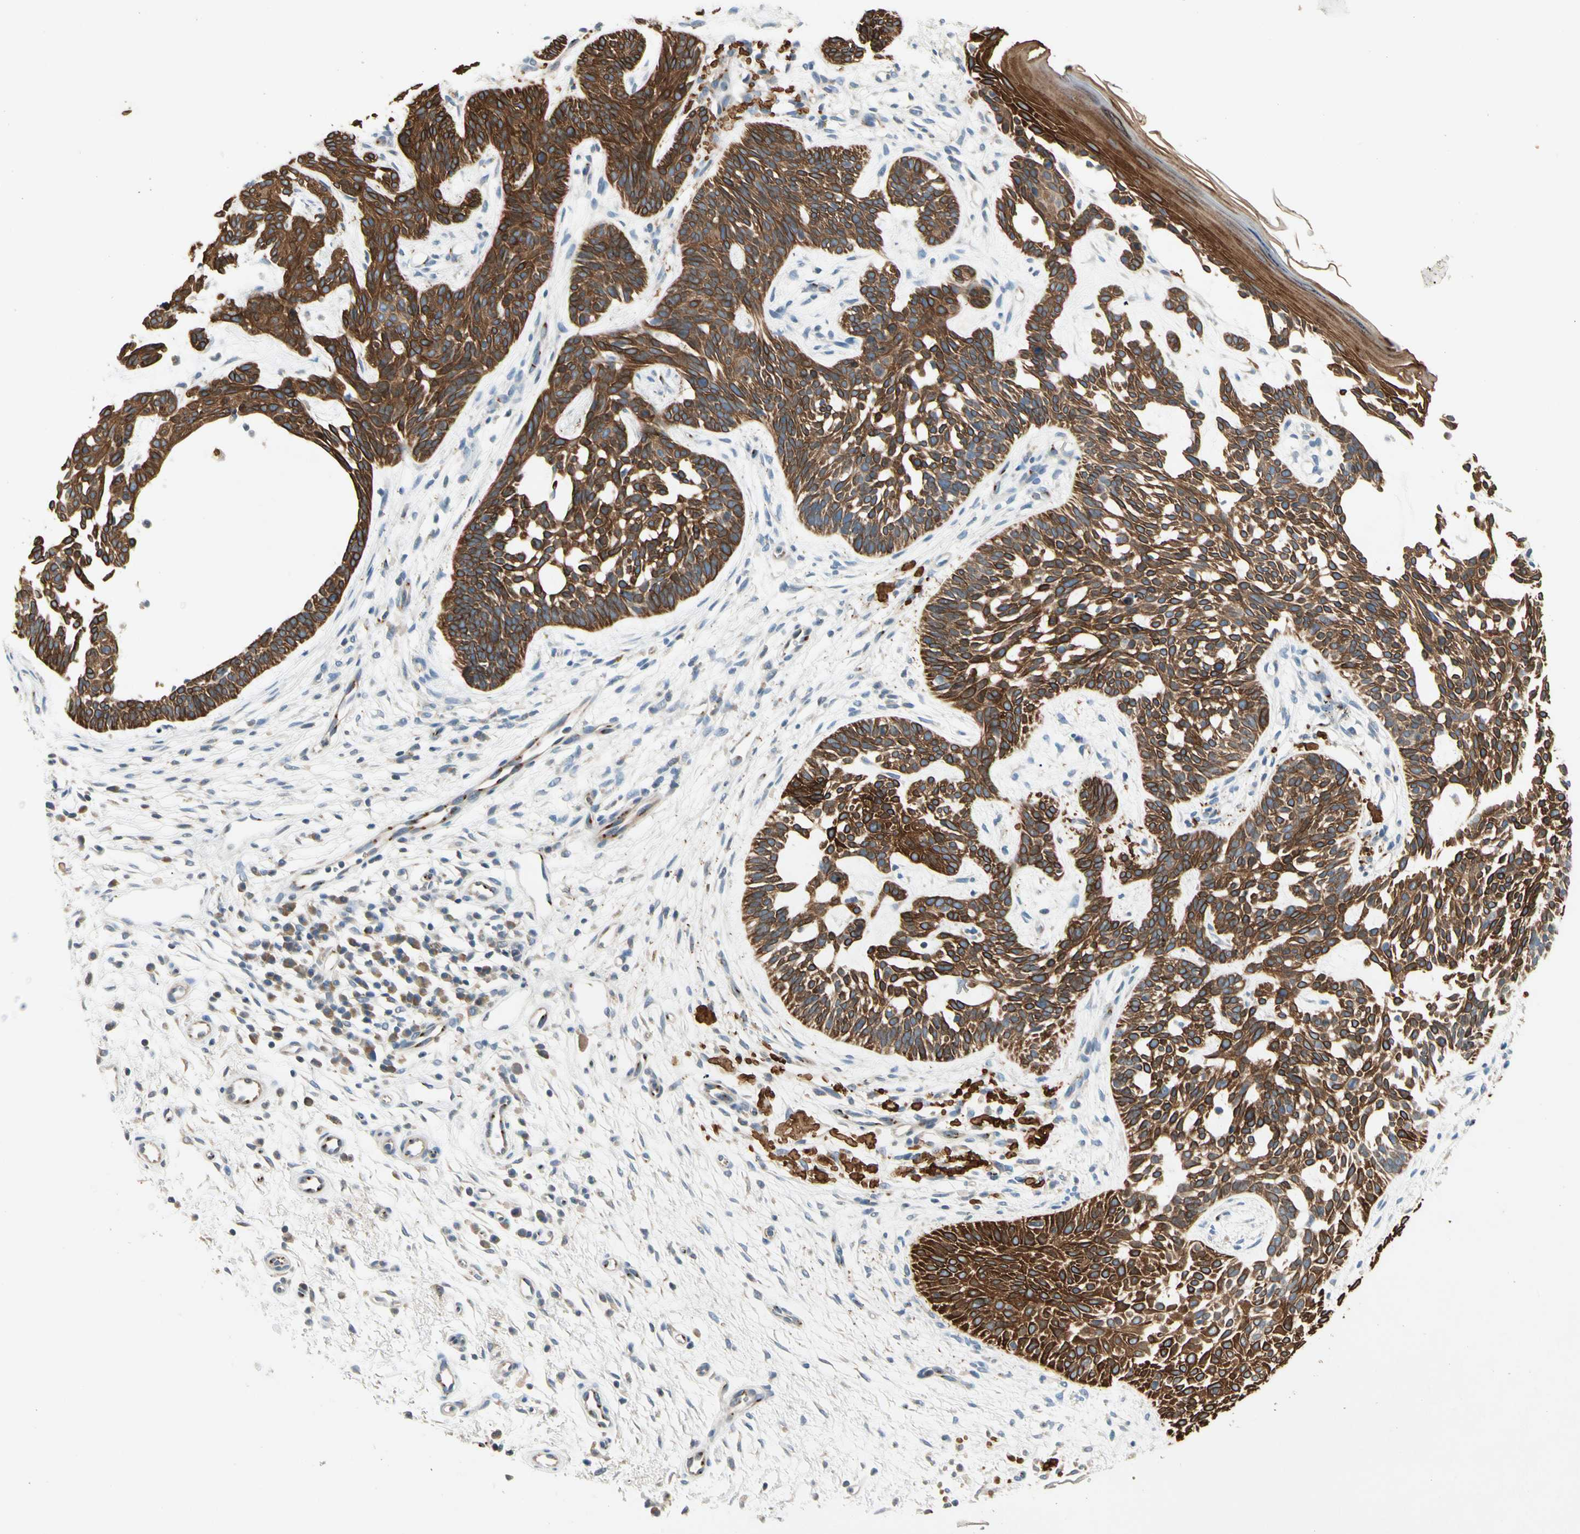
{"staining": {"intensity": "strong", "quantity": ">75%", "location": "cytoplasmic/membranous"}, "tissue": "skin cancer", "cell_type": "Tumor cells", "image_type": "cancer", "snomed": [{"axis": "morphology", "description": "Normal tissue, NOS"}, {"axis": "morphology", "description": "Basal cell carcinoma"}, {"axis": "topography", "description": "Skin"}], "caption": "Skin cancer (basal cell carcinoma) stained with a brown dye exhibits strong cytoplasmic/membranous positive expression in about >75% of tumor cells.", "gene": "MANSC1", "patient": {"sex": "female", "age": 69}}